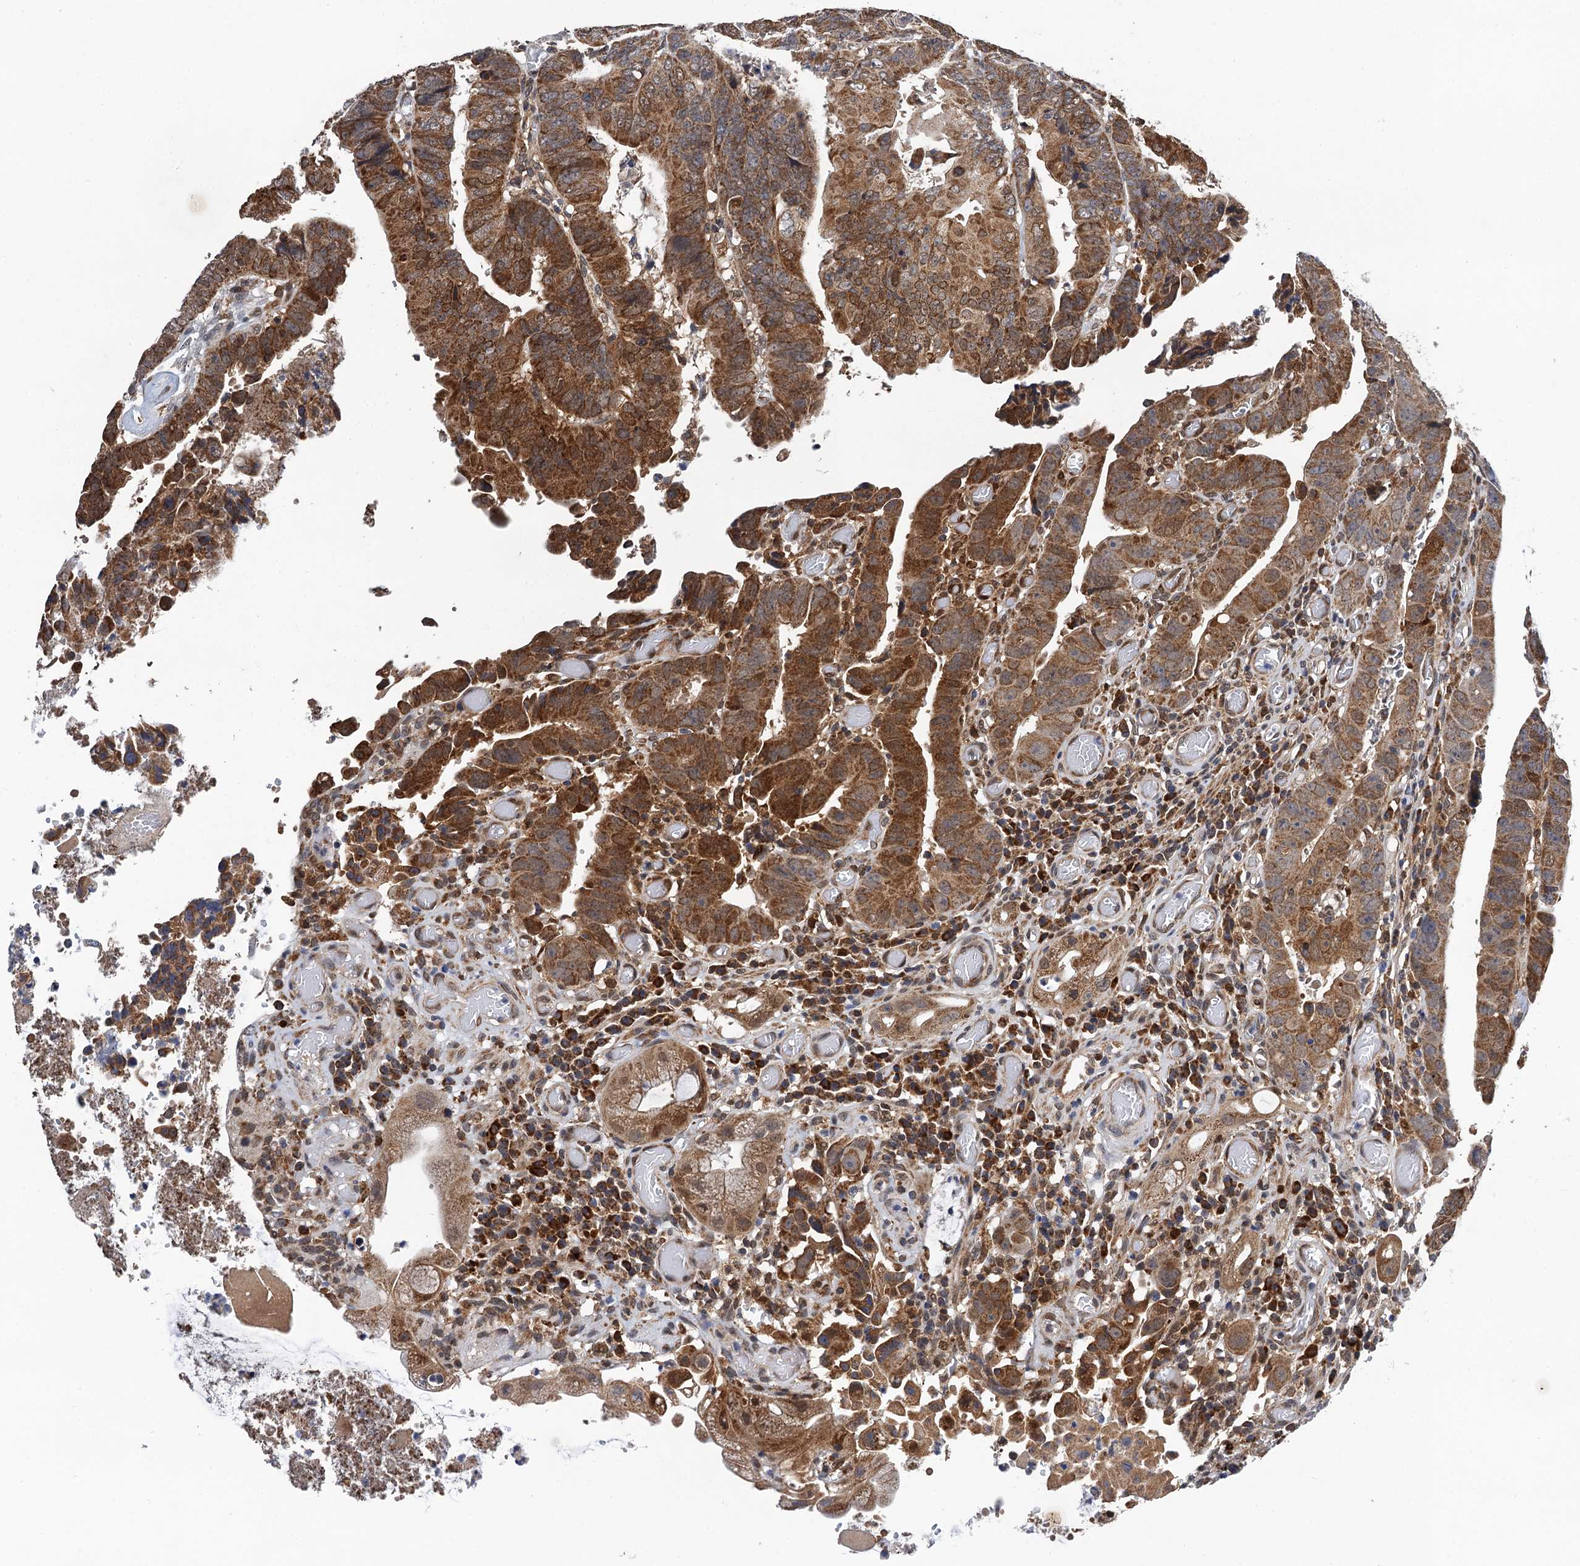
{"staining": {"intensity": "strong", "quantity": ">75%", "location": "cytoplasmic/membranous"}, "tissue": "colorectal cancer", "cell_type": "Tumor cells", "image_type": "cancer", "snomed": [{"axis": "morphology", "description": "Normal tissue, NOS"}, {"axis": "morphology", "description": "Adenocarcinoma, NOS"}, {"axis": "topography", "description": "Rectum"}], "caption": "Immunohistochemistry (IHC) micrograph of human colorectal cancer (adenocarcinoma) stained for a protein (brown), which reveals high levels of strong cytoplasmic/membranous staining in about >75% of tumor cells.", "gene": "CMPK2", "patient": {"sex": "female", "age": 65}}